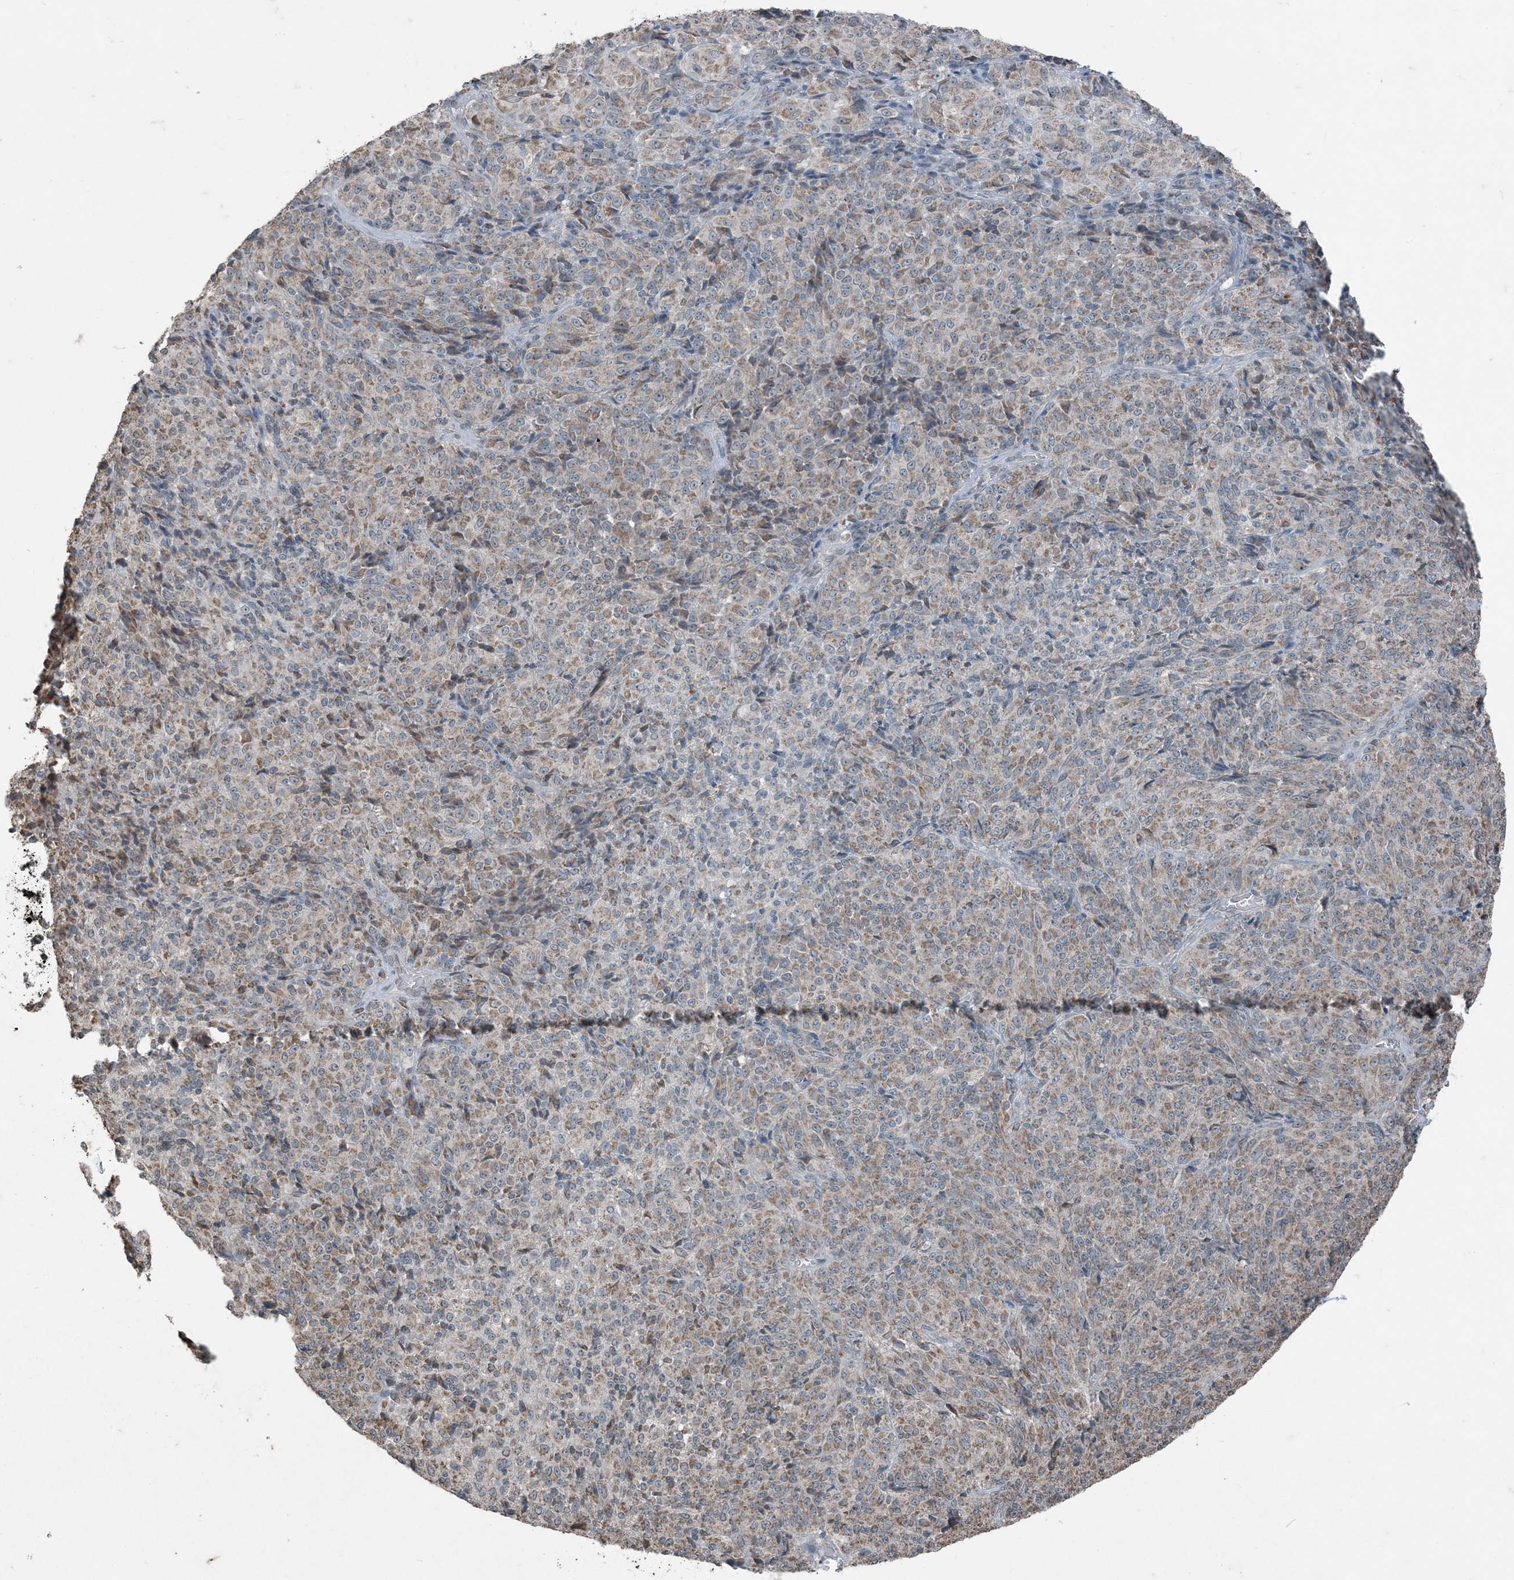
{"staining": {"intensity": "weak", "quantity": ">75%", "location": "cytoplasmic/membranous"}, "tissue": "melanoma", "cell_type": "Tumor cells", "image_type": "cancer", "snomed": [{"axis": "morphology", "description": "Malignant melanoma, Metastatic site"}, {"axis": "topography", "description": "Brain"}], "caption": "The micrograph exhibits a brown stain indicating the presence of a protein in the cytoplasmic/membranous of tumor cells in melanoma.", "gene": "GNL1", "patient": {"sex": "female", "age": 56}}